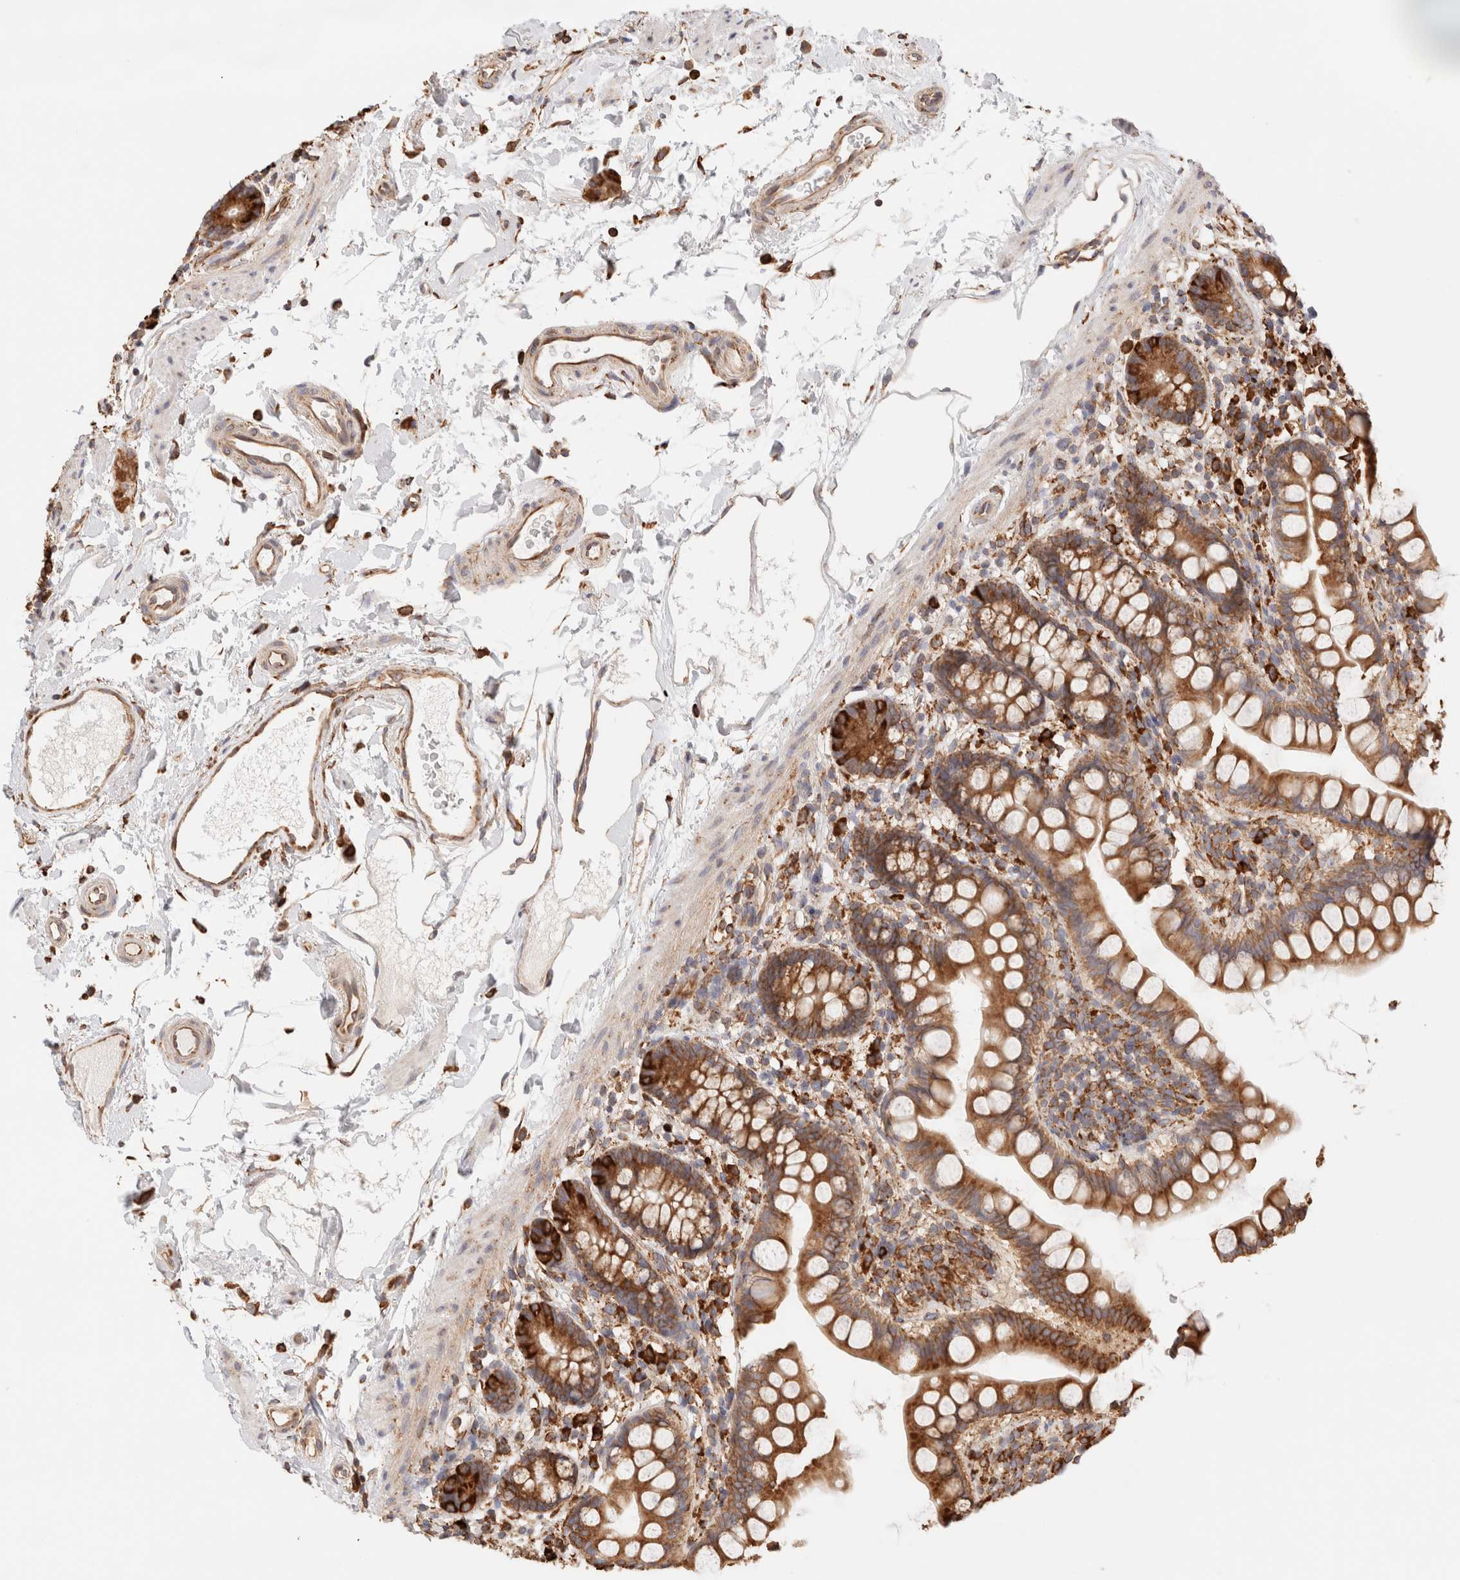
{"staining": {"intensity": "strong", "quantity": ">75%", "location": "cytoplasmic/membranous"}, "tissue": "small intestine", "cell_type": "Glandular cells", "image_type": "normal", "snomed": [{"axis": "morphology", "description": "Normal tissue, NOS"}, {"axis": "topography", "description": "Small intestine"}], "caption": "Strong cytoplasmic/membranous protein staining is appreciated in about >75% of glandular cells in small intestine.", "gene": "FER", "patient": {"sex": "female", "age": 84}}